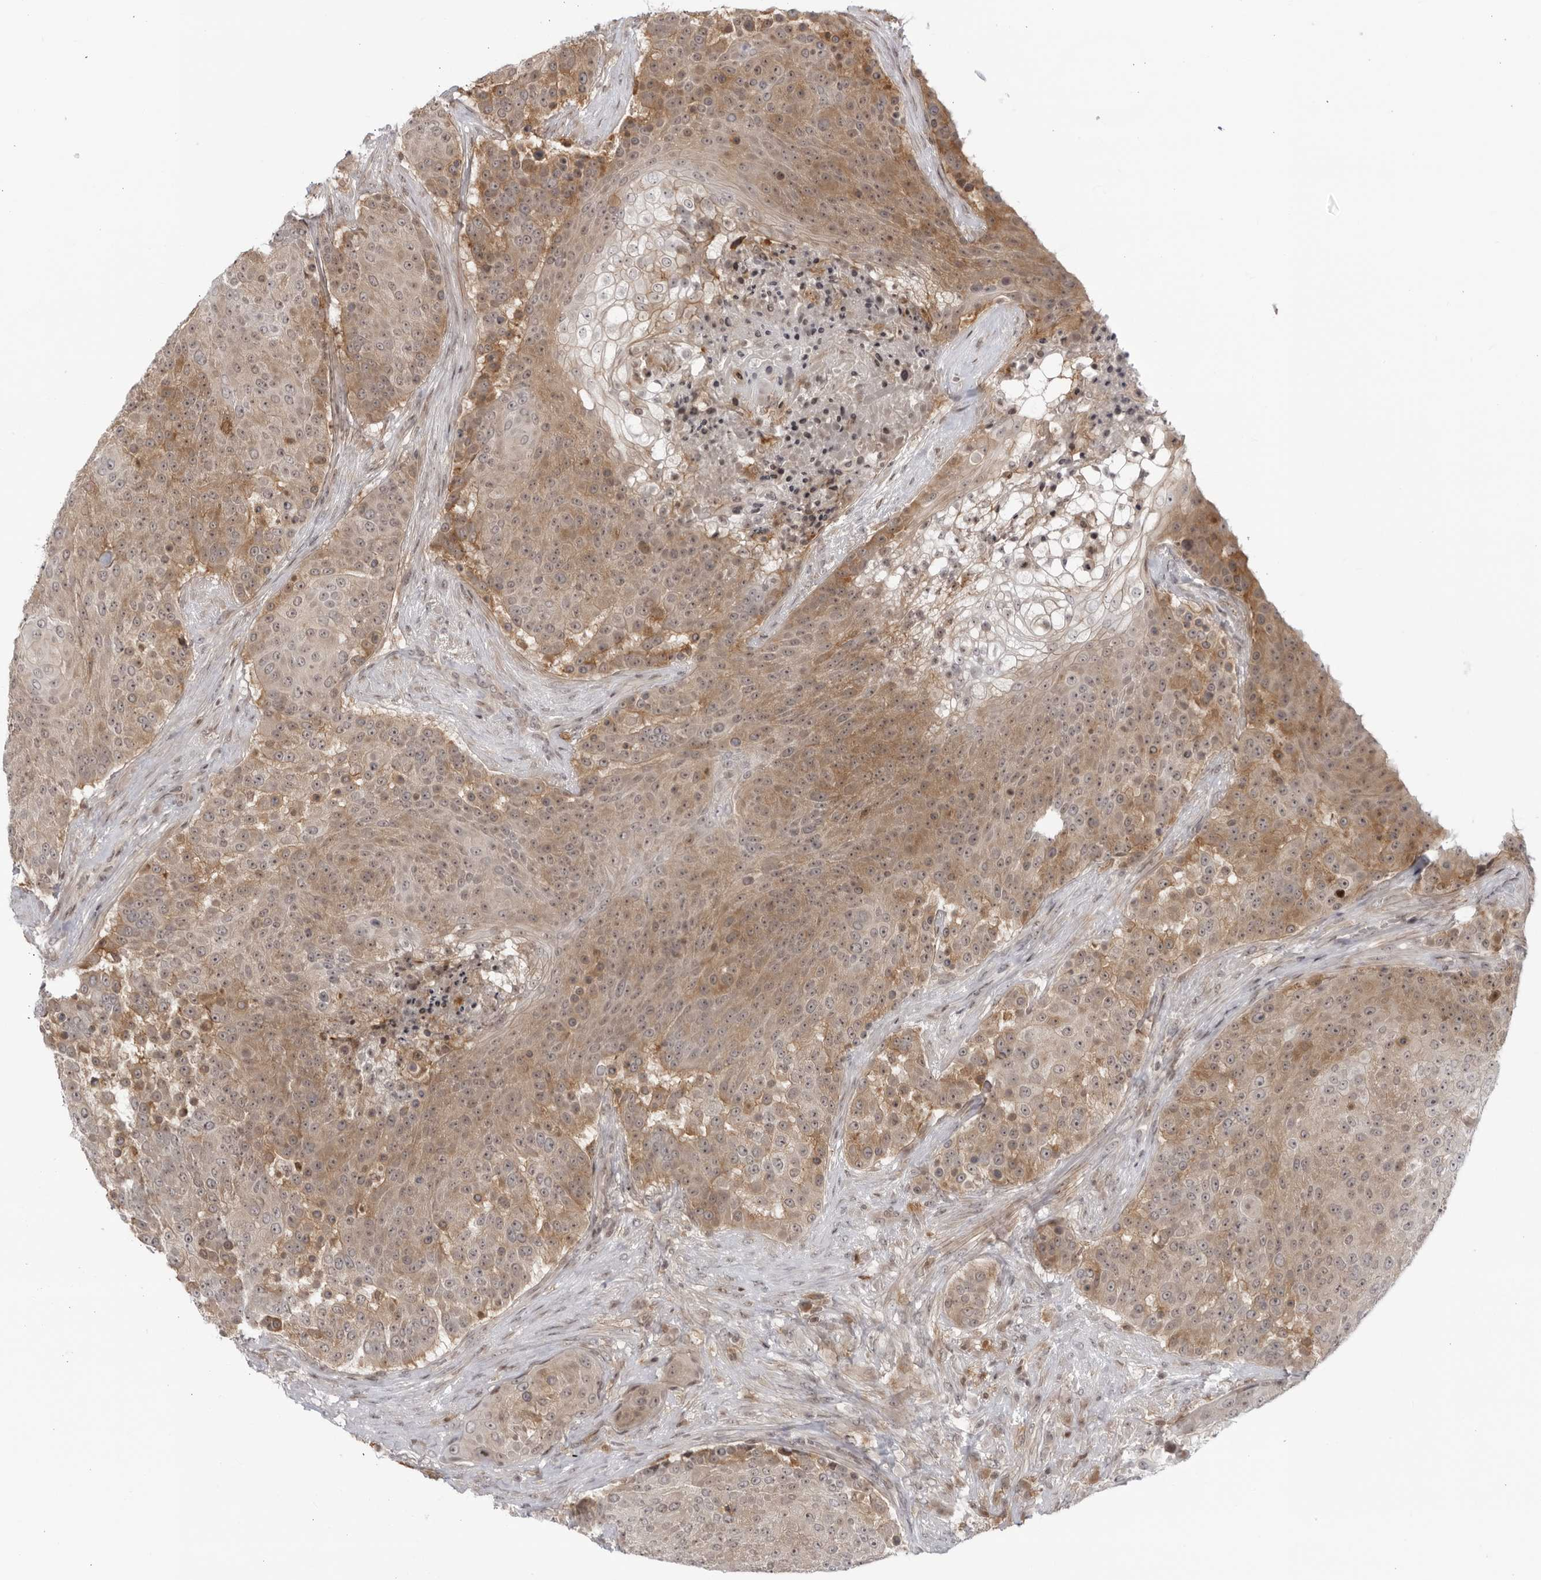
{"staining": {"intensity": "moderate", "quantity": ">75%", "location": "cytoplasmic/membranous,nuclear"}, "tissue": "urothelial cancer", "cell_type": "Tumor cells", "image_type": "cancer", "snomed": [{"axis": "morphology", "description": "Urothelial carcinoma, High grade"}, {"axis": "topography", "description": "Urinary bladder"}], "caption": "The immunohistochemical stain shows moderate cytoplasmic/membranous and nuclear positivity in tumor cells of urothelial cancer tissue.", "gene": "DTL", "patient": {"sex": "female", "age": 63}}